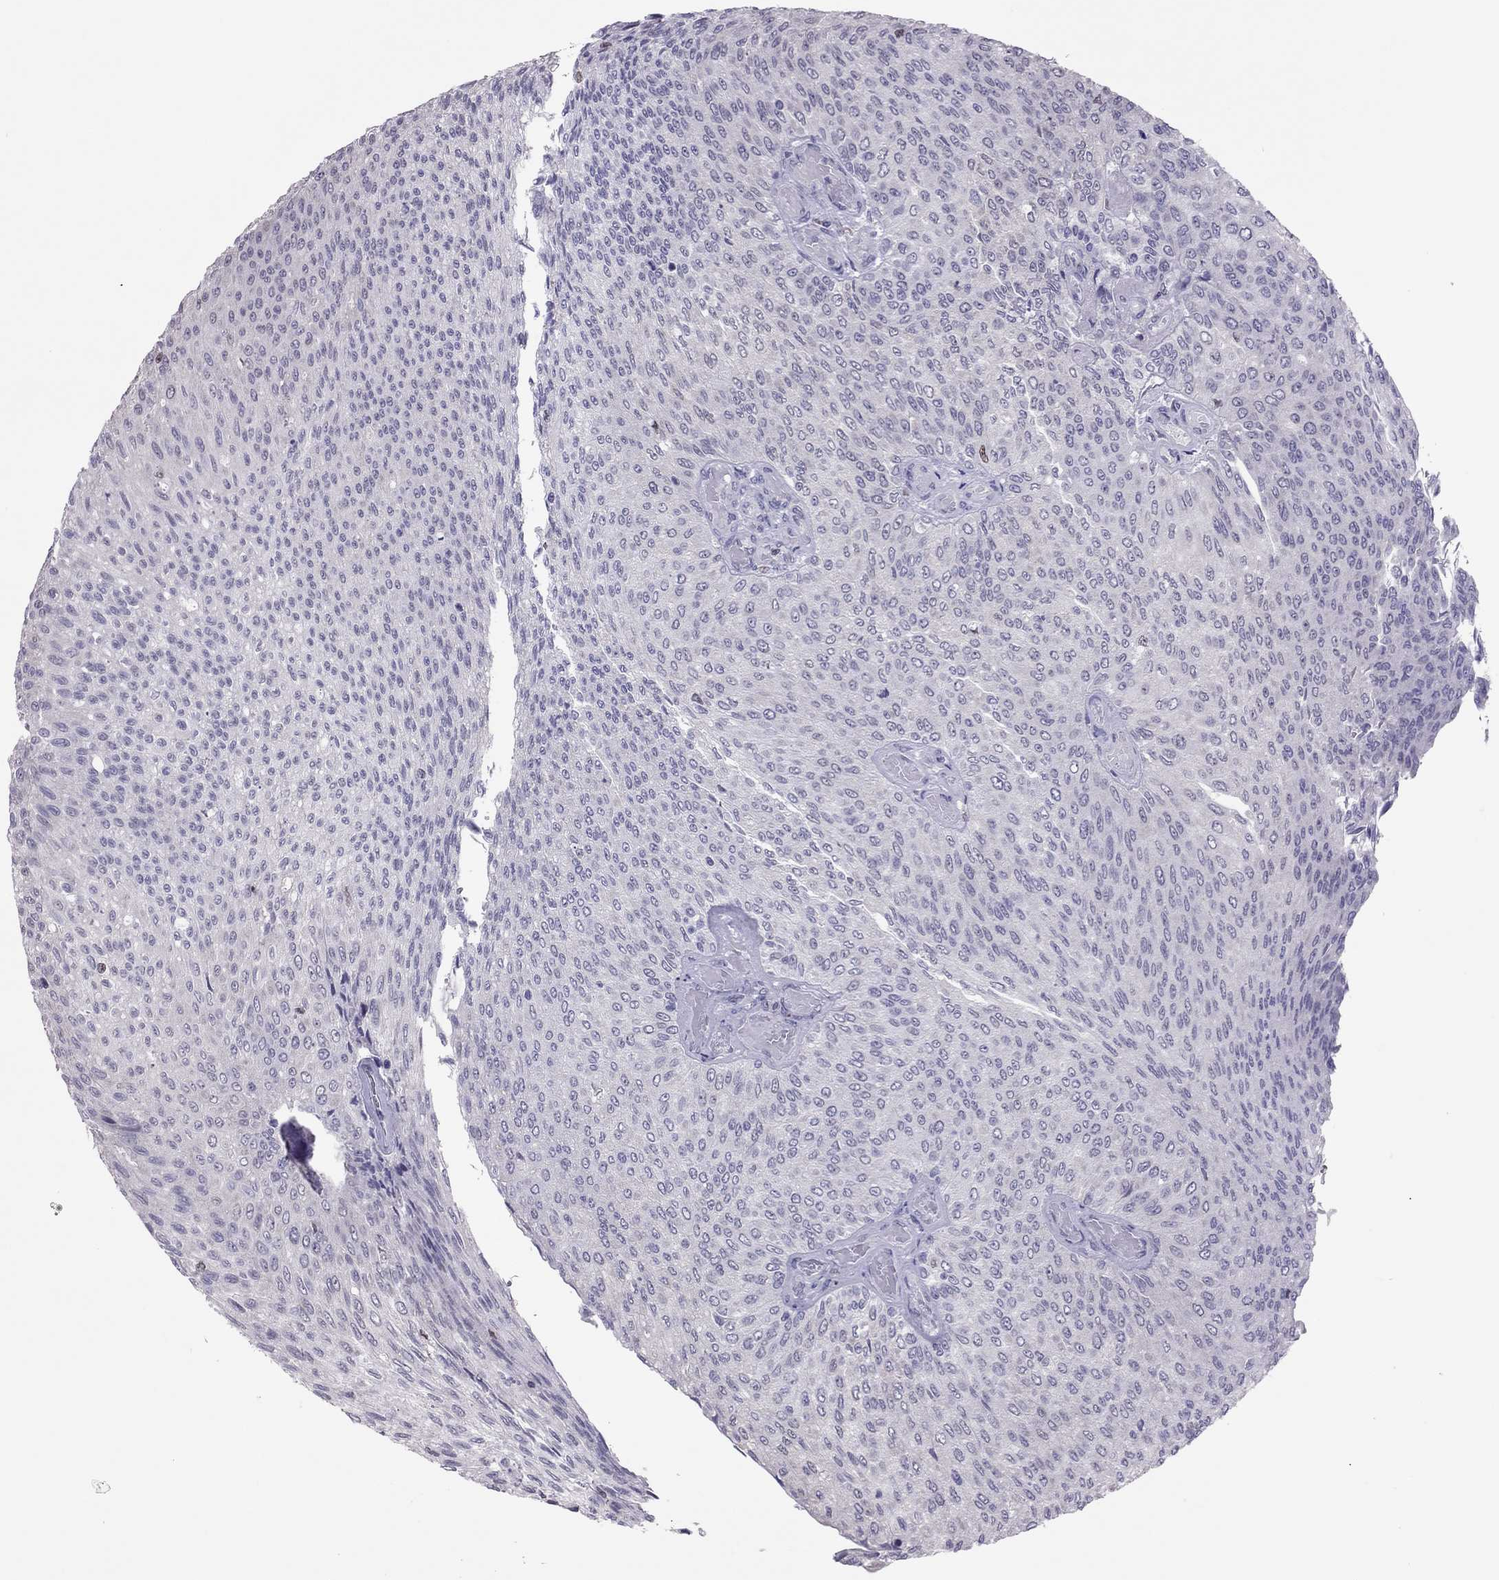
{"staining": {"intensity": "negative", "quantity": "none", "location": "none"}, "tissue": "urothelial cancer", "cell_type": "Tumor cells", "image_type": "cancer", "snomed": [{"axis": "morphology", "description": "Urothelial carcinoma, Low grade"}, {"axis": "topography", "description": "Ureter, NOS"}, {"axis": "topography", "description": "Urinary bladder"}], "caption": "Immunohistochemistry (IHC) histopathology image of low-grade urothelial carcinoma stained for a protein (brown), which reveals no staining in tumor cells.", "gene": "SPINT3", "patient": {"sex": "male", "age": 78}}